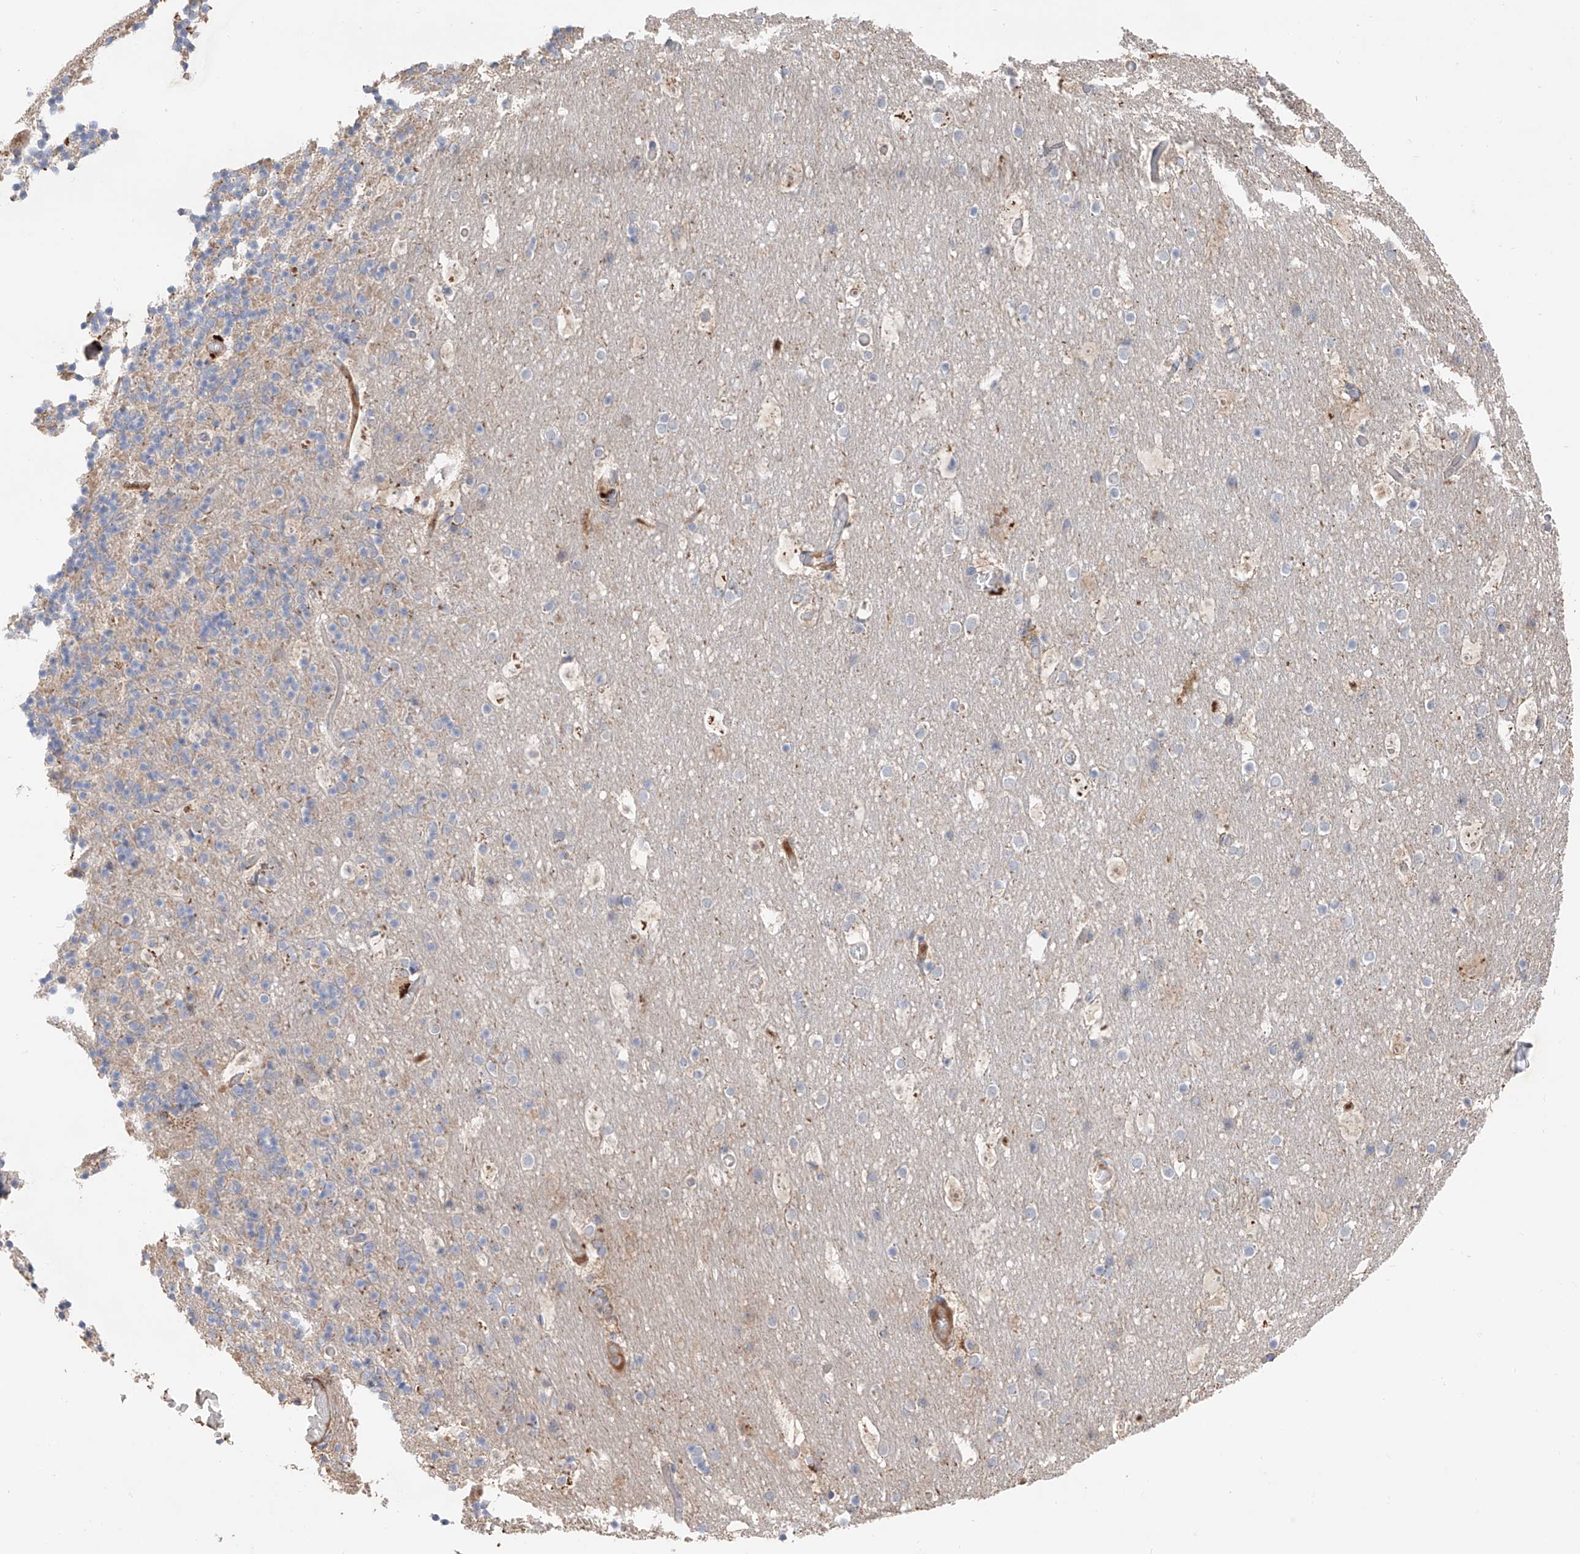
{"staining": {"intensity": "weak", "quantity": "25%-75%", "location": "cytoplasmic/membranous"}, "tissue": "cerebellum", "cell_type": "Cells in granular layer", "image_type": "normal", "snomed": [{"axis": "morphology", "description": "Normal tissue, NOS"}, {"axis": "topography", "description": "Cerebellum"}], "caption": "Immunohistochemistry (IHC) image of unremarkable human cerebellum stained for a protein (brown), which demonstrates low levels of weak cytoplasmic/membranous positivity in about 25%-75% of cells in granular layer.", "gene": "EDN1", "patient": {"sex": "male", "age": 57}}